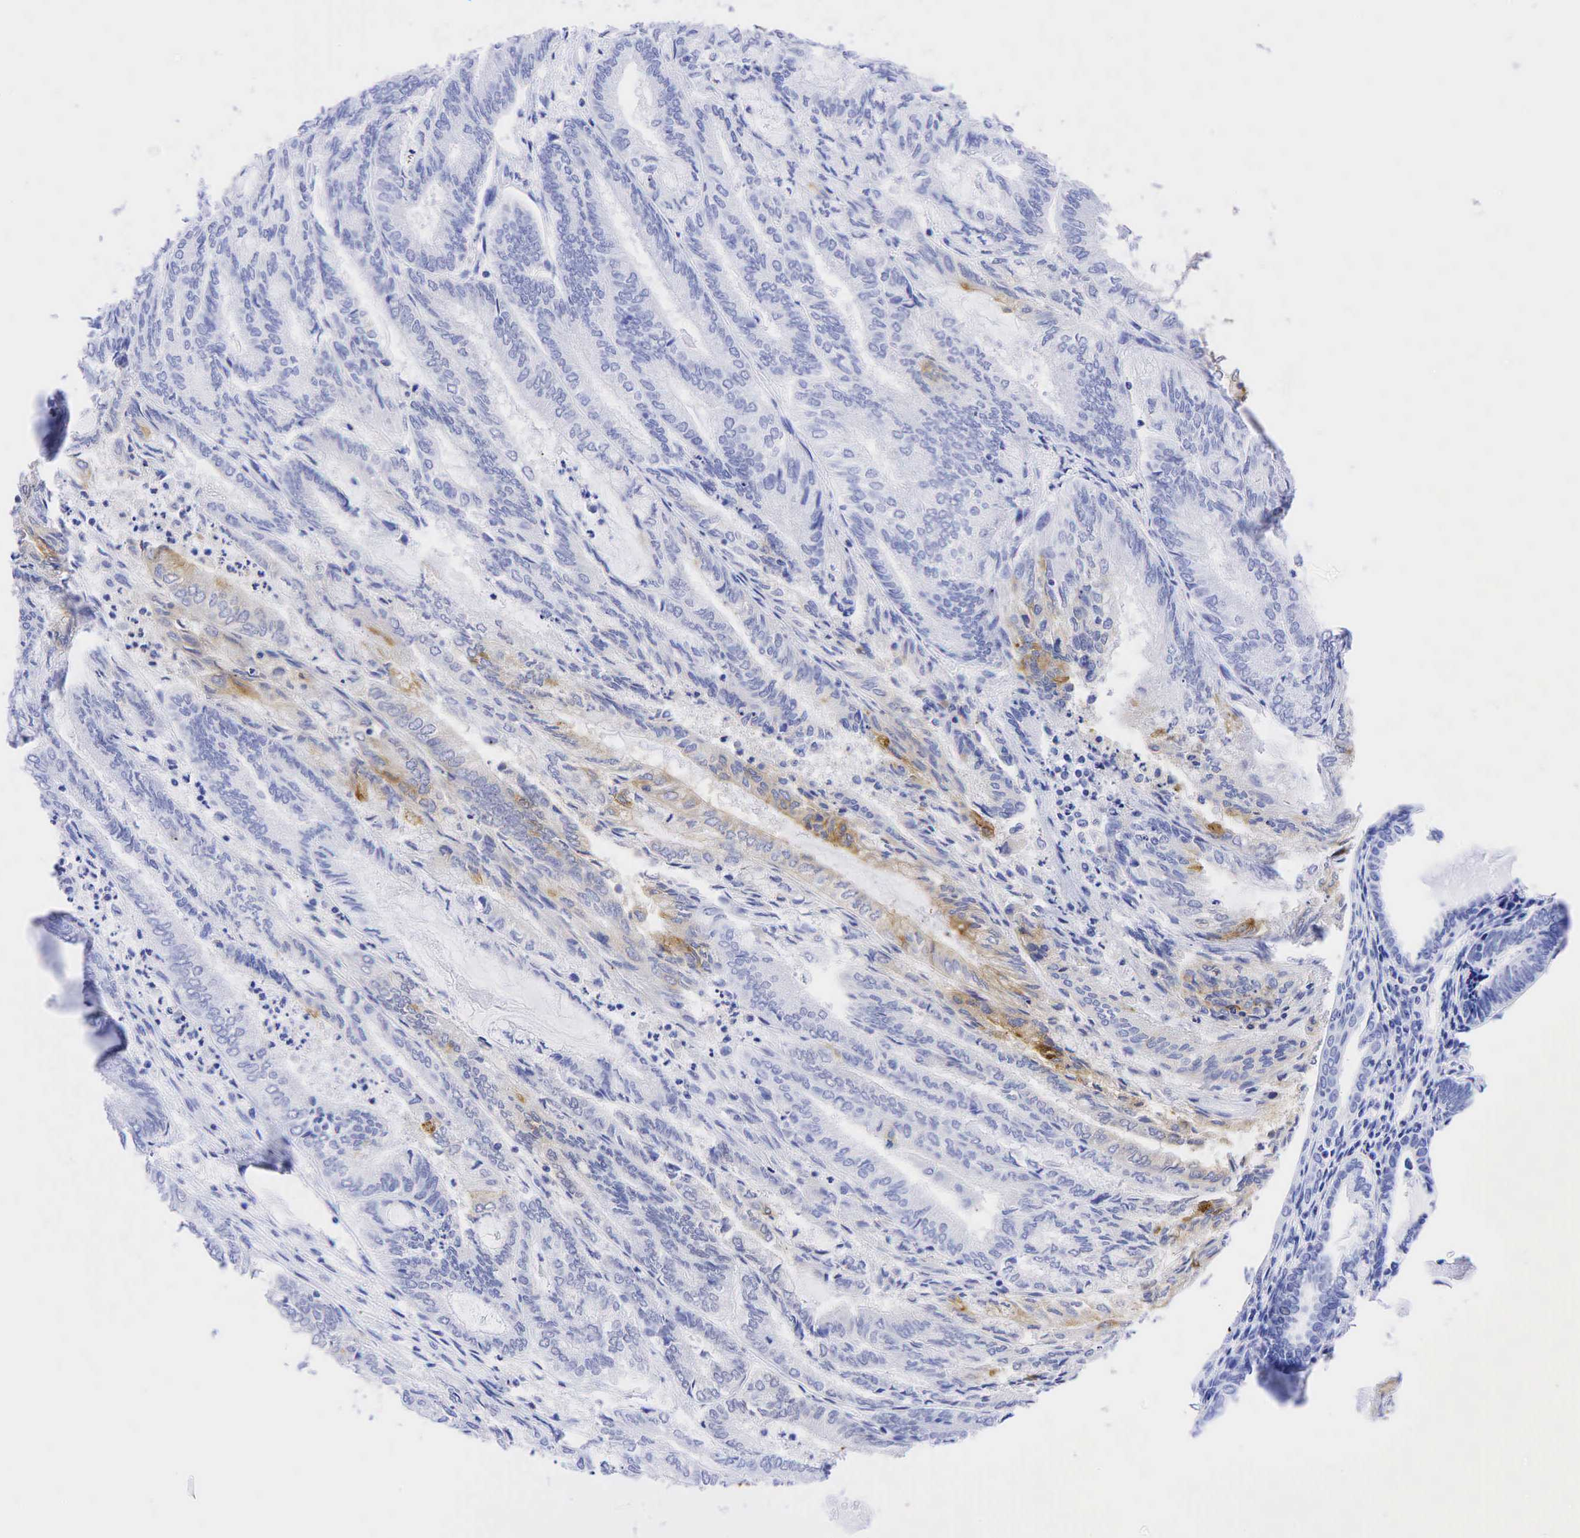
{"staining": {"intensity": "weak", "quantity": "<25%", "location": "cytoplasmic/membranous"}, "tissue": "endometrial cancer", "cell_type": "Tumor cells", "image_type": "cancer", "snomed": [{"axis": "morphology", "description": "Adenocarcinoma, NOS"}, {"axis": "topography", "description": "Endometrium"}], "caption": "Image shows no protein staining in tumor cells of endometrial cancer tissue.", "gene": "CEACAM5", "patient": {"sex": "female", "age": 59}}